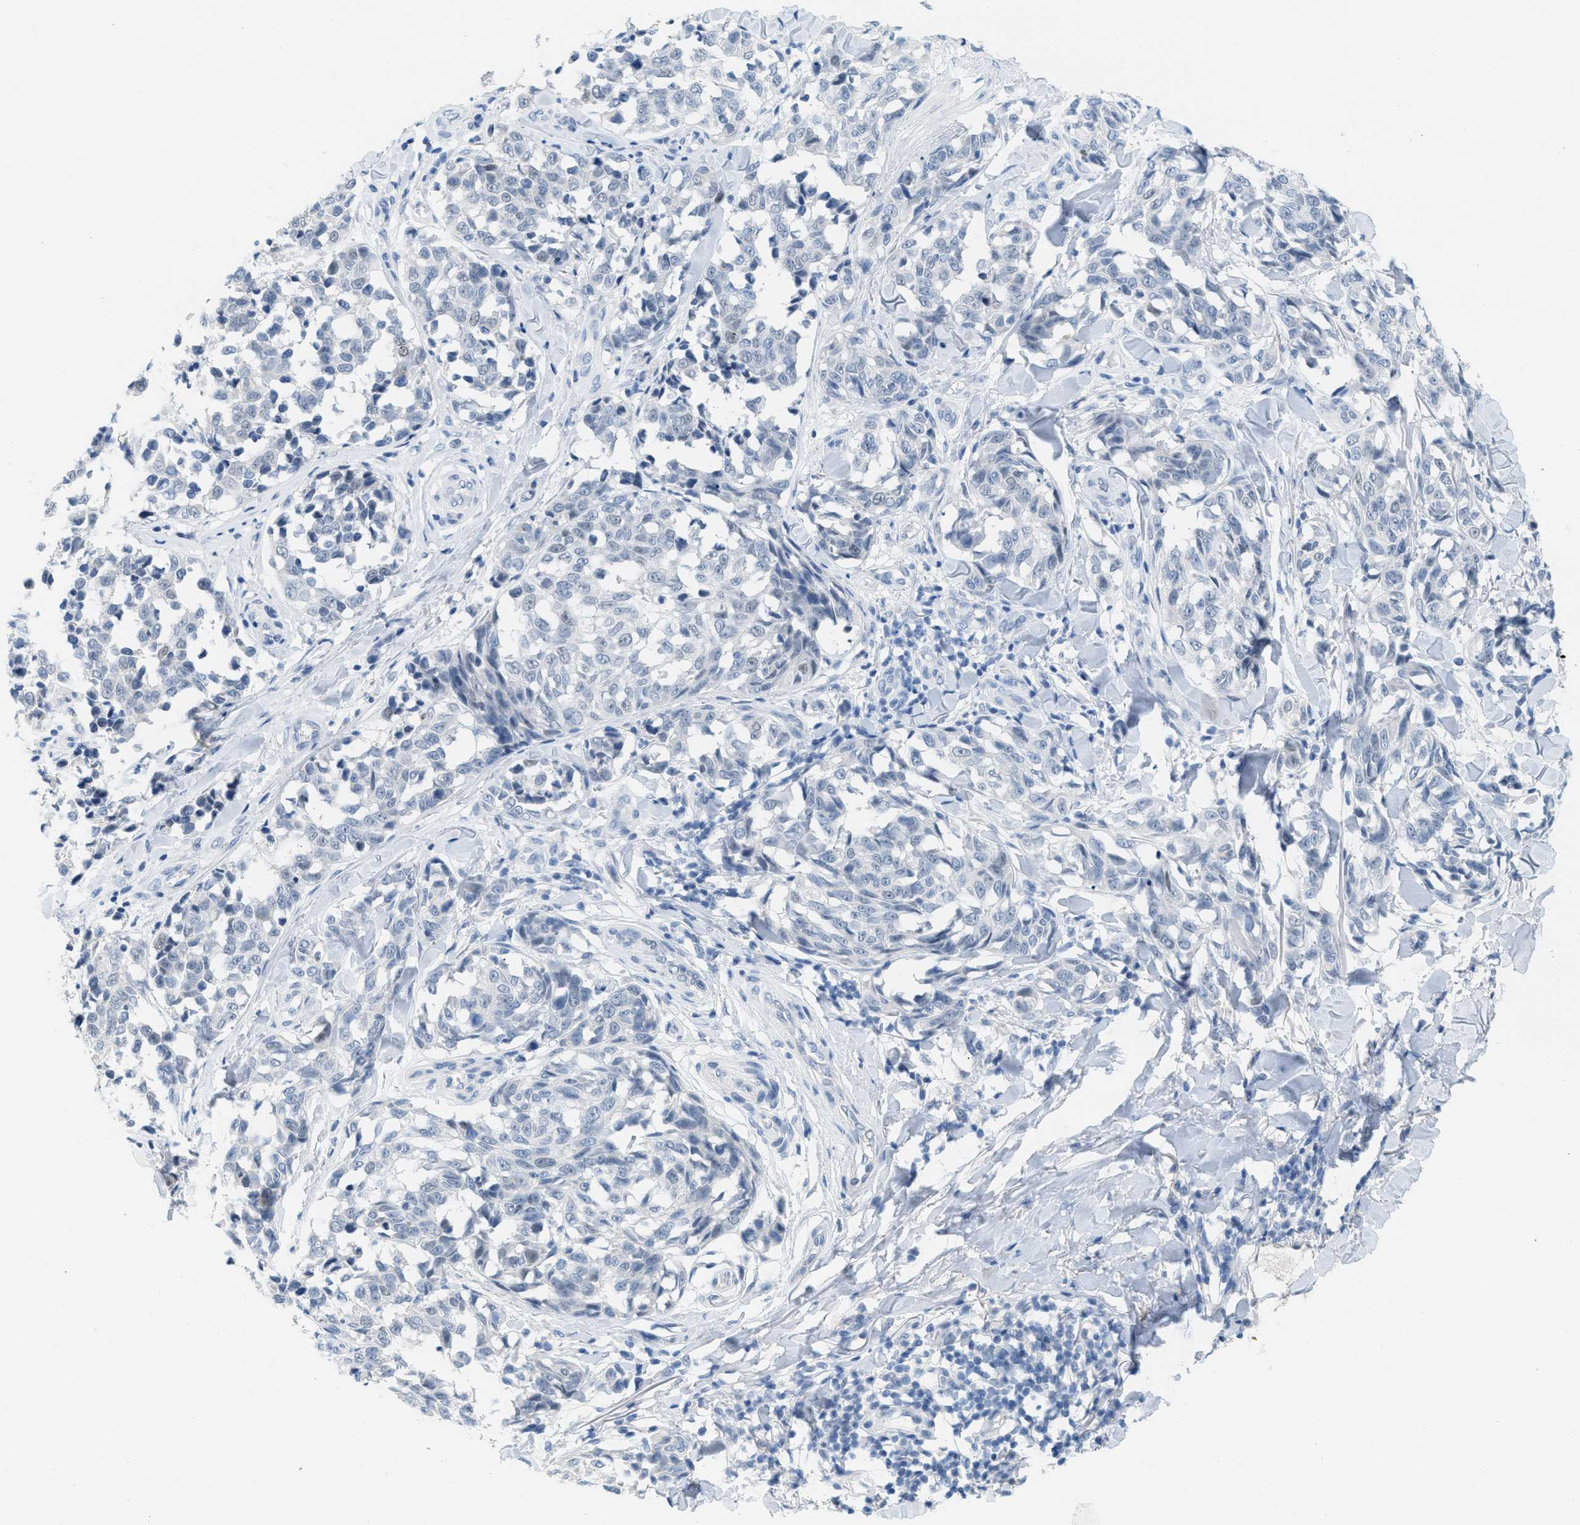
{"staining": {"intensity": "negative", "quantity": "none", "location": "none"}, "tissue": "melanoma", "cell_type": "Tumor cells", "image_type": "cancer", "snomed": [{"axis": "morphology", "description": "Malignant melanoma, NOS"}, {"axis": "topography", "description": "Skin"}], "caption": "Immunohistochemical staining of melanoma demonstrates no significant positivity in tumor cells.", "gene": "HSF2", "patient": {"sex": "female", "age": 64}}